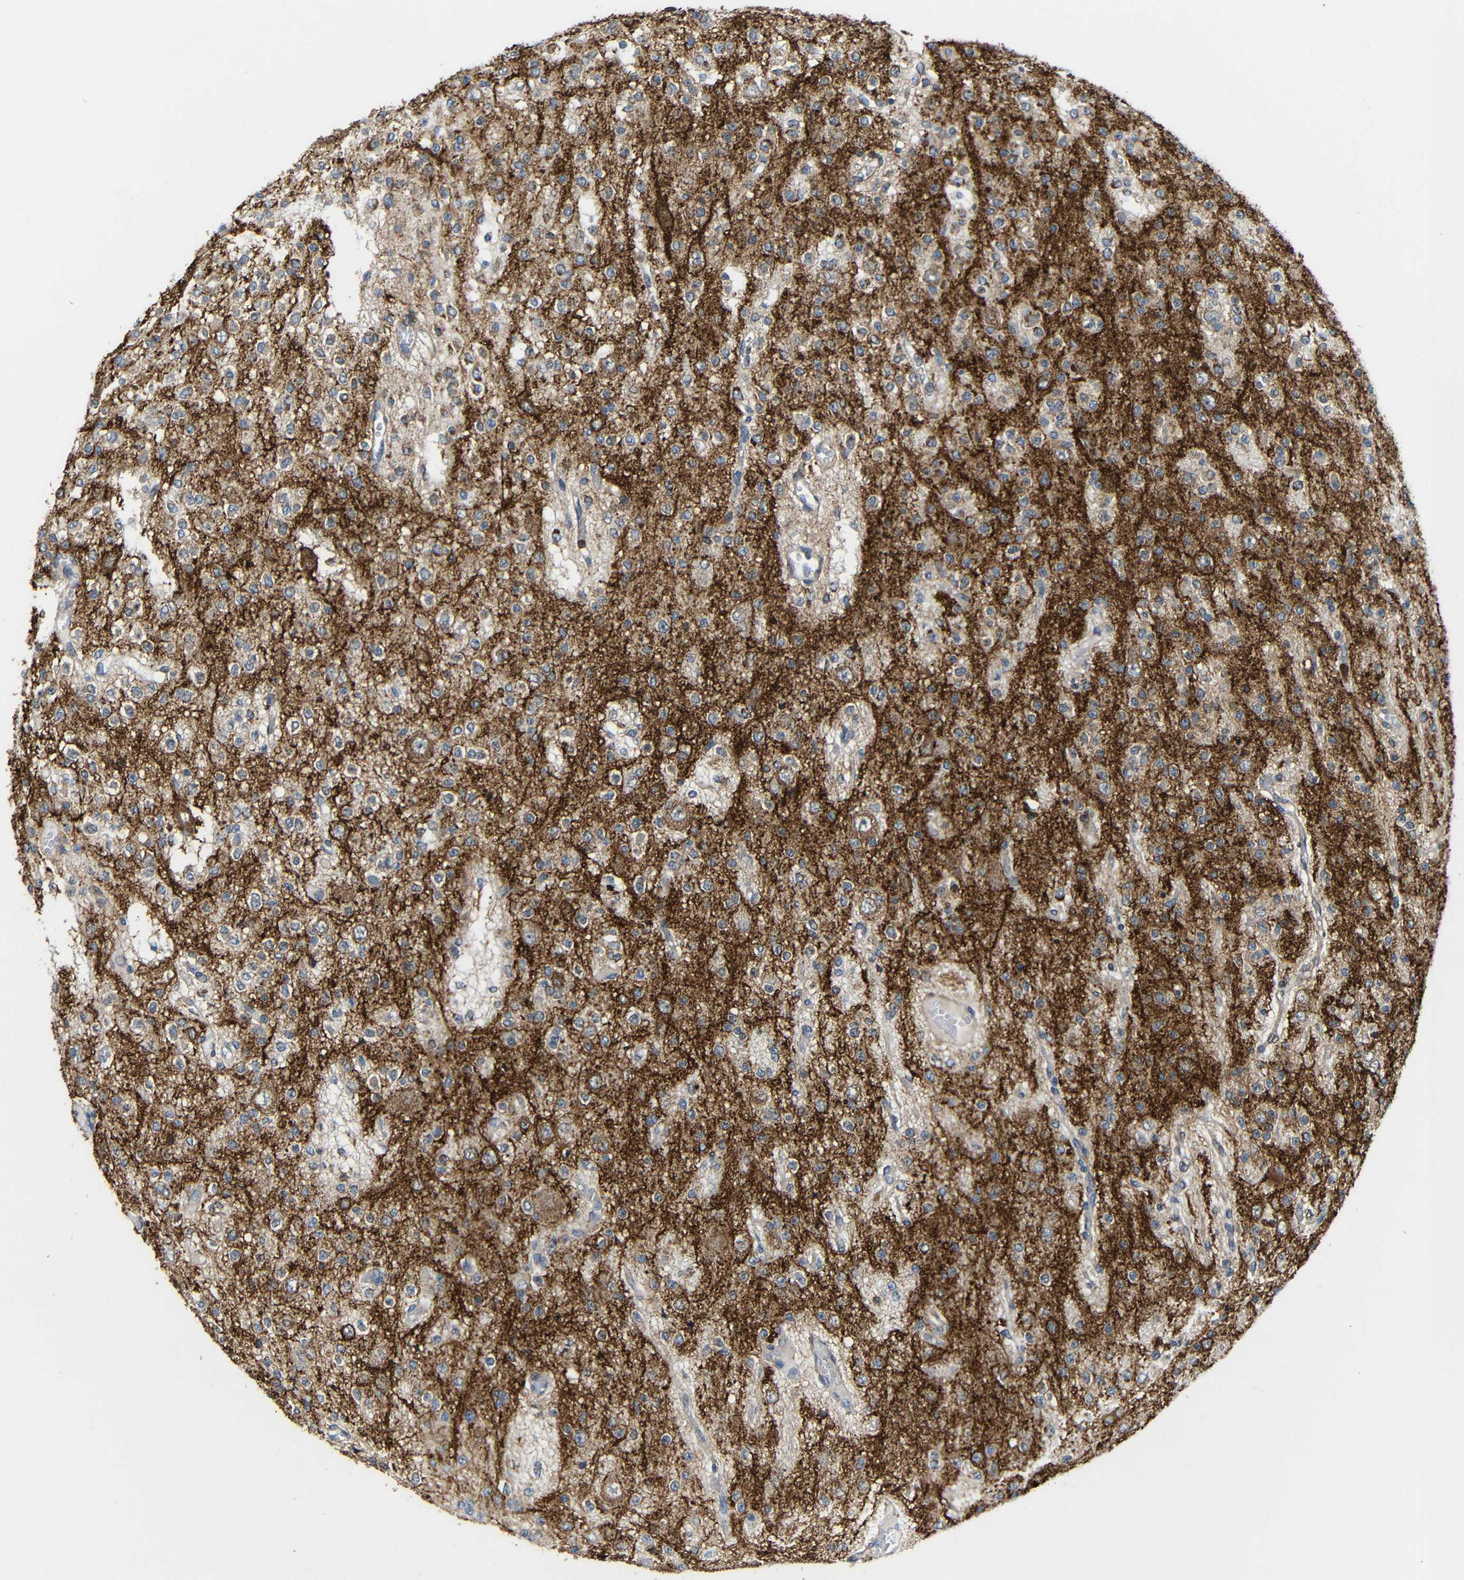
{"staining": {"intensity": "moderate", "quantity": ">75%", "location": "cytoplasmic/membranous"}, "tissue": "glioma", "cell_type": "Tumor cells", "image_type": "cancer", "snomed": [{"axis": "morphology", "description": "Glioma, malignant, Low grade"}, {"axis": "topography", "description": "Brain"}], "caption": "Immunohistochemical staining of human glioma reveals medium levels of moderate cytoplasmic/membranous protein expression in about >75% of tumor cells.", "gene": "C1GALT1", "patient": {"sex": "male", "age": 38}}